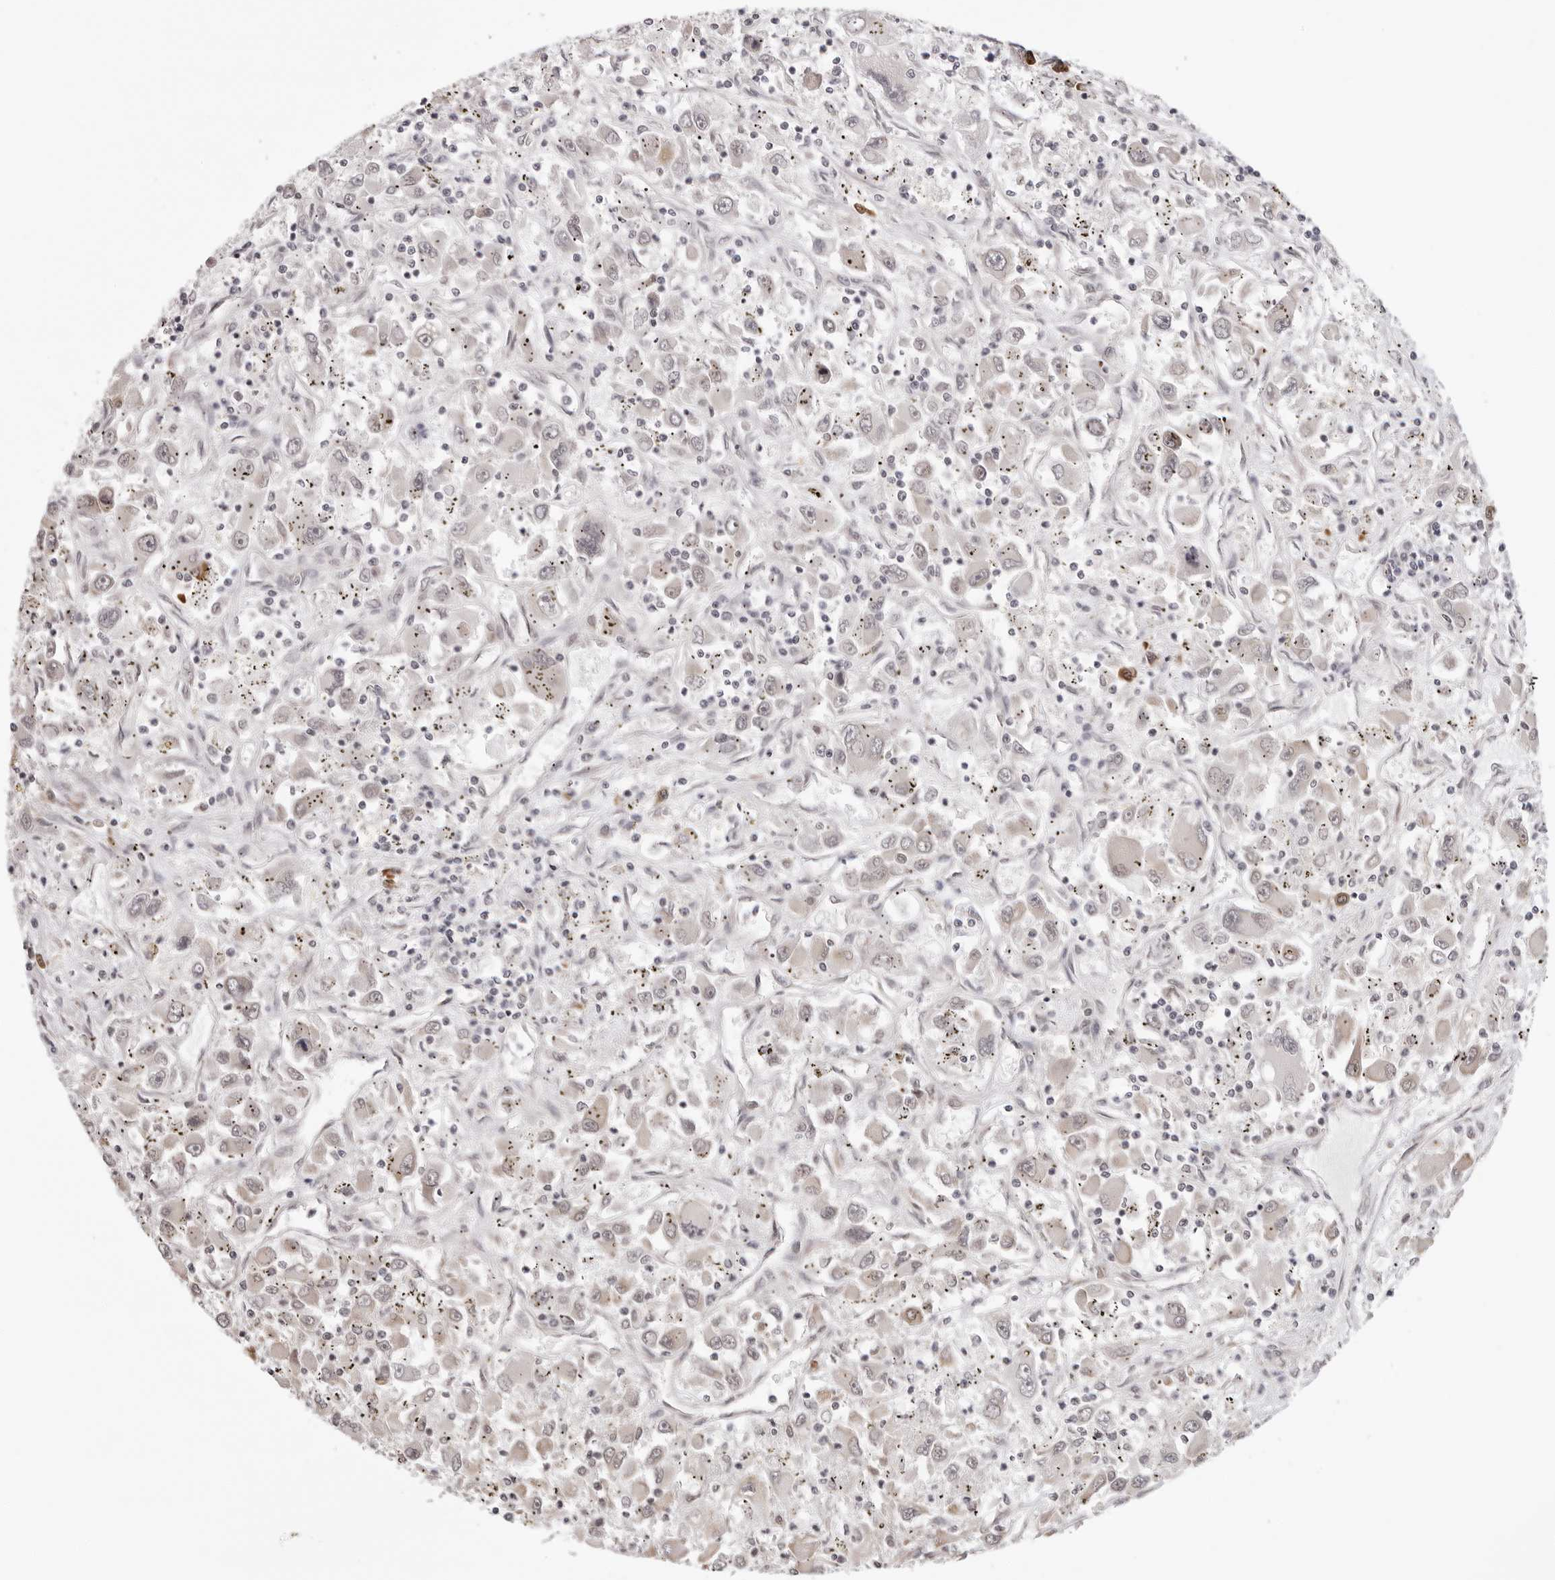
{"staining": {"intensity": "weak", "quantity": "<25%", "location": "cytoplasmic/membranous"}, "tissue": "renal cancer", "cell_type": "Tumor cells", "image_type": "cancer", "snomed": [{"axis": "morphology", "description": "Adenocarcinoma, NOS"}, {"axis": "topography", "description": "Kidney"}], "caption": "Immunohistochemical staining of human renal cancer demonstrates no significant expression in tumor cells. The staining is performed using DAB (3,3'-diaminobenzidine) brown chromogen with nuclei counter-stained in using hematoxylin.", "gene": "ZC3H11A", "patient": {"sex": "female", "age": 52}}